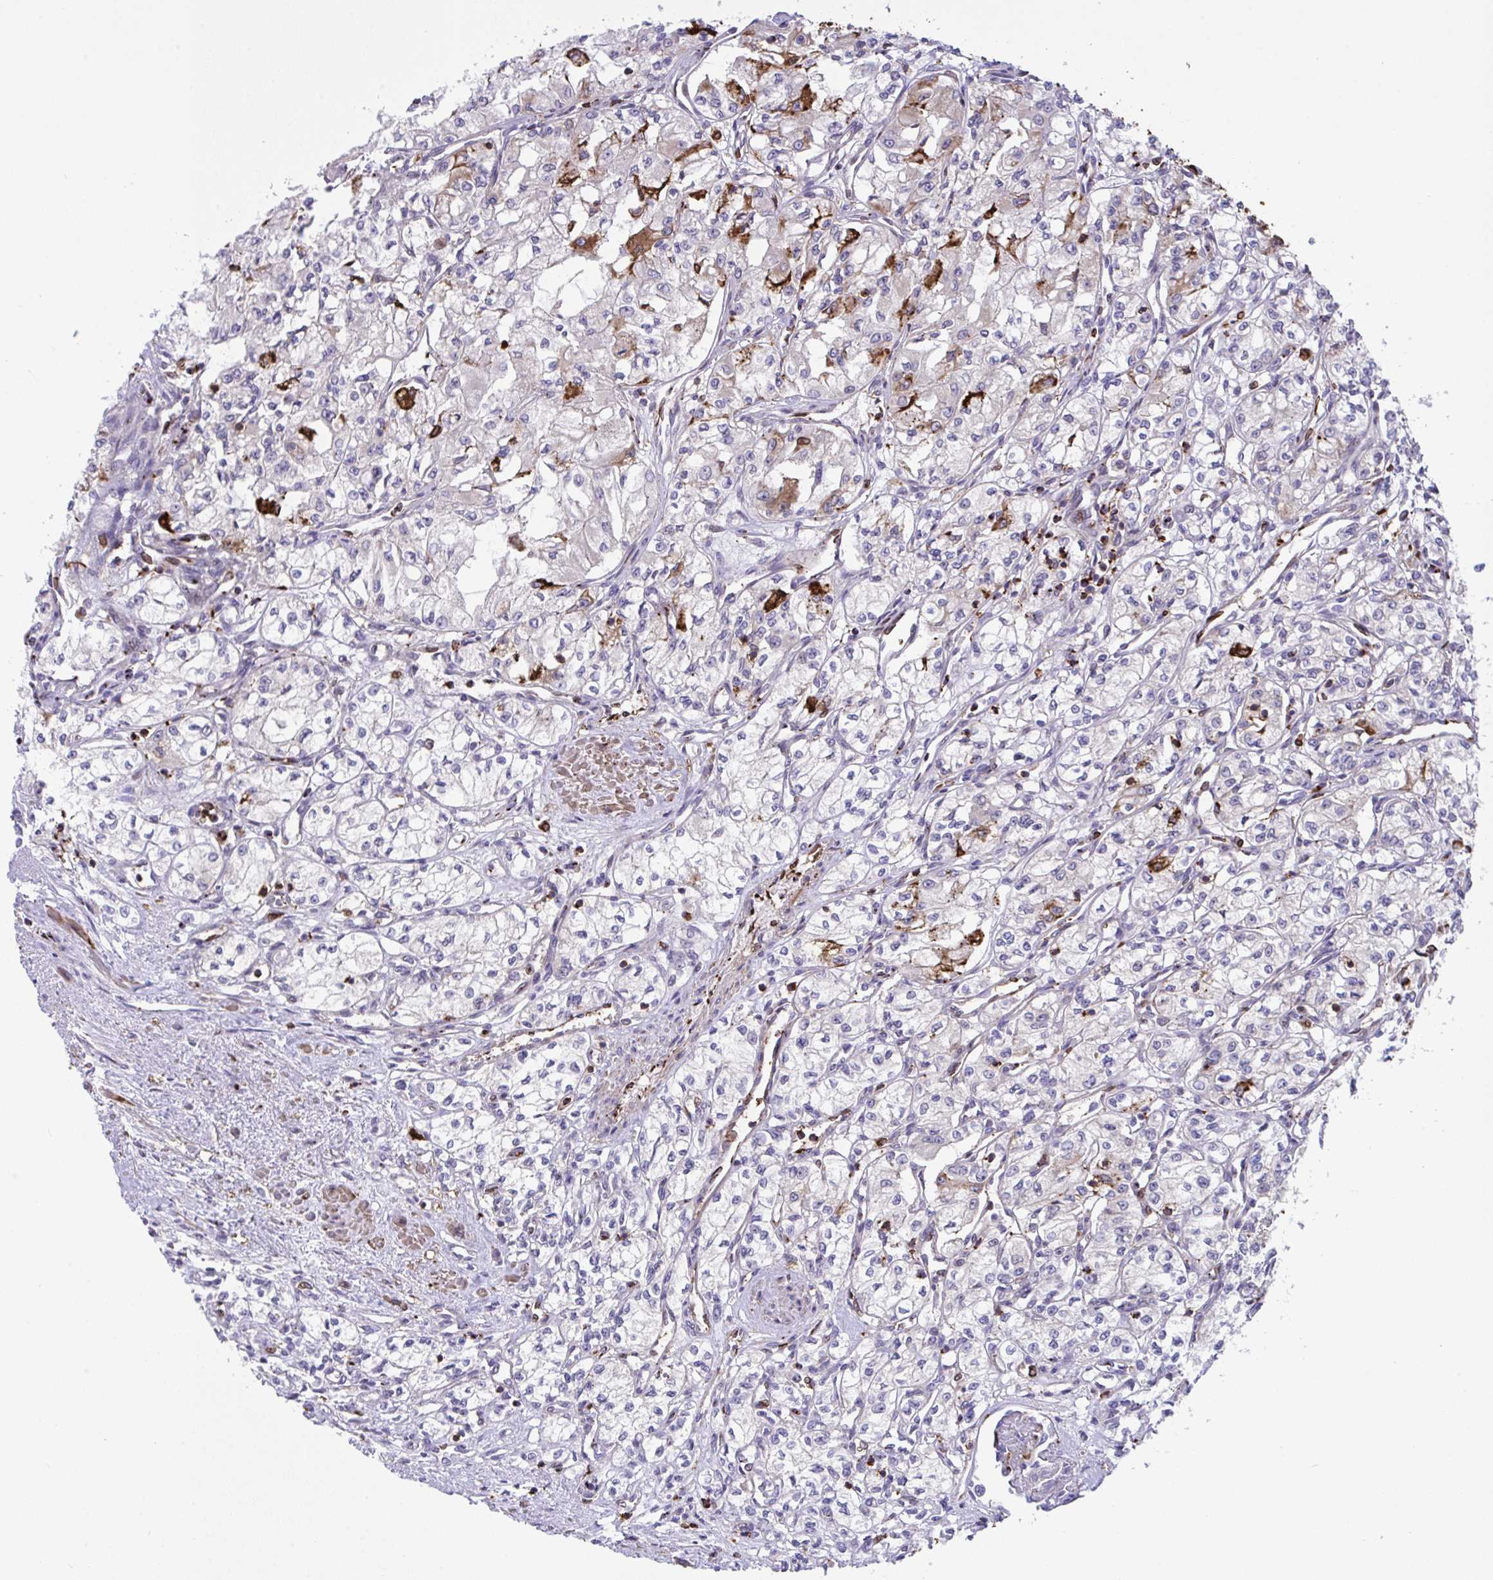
{"staining": {"intensity": "strong", "quantity": "<25%", "location": "cytoplasmic/membranous"}, "tissue": "renal cancer", "cell_type": "Tumor cells", "image_type": "cancer", "snomed": [{"axis": "morphology", "description": "Adenocarcinoma, NOS"}, {"axis": "topography", "description": "Kidney"}], "caption": "High-magnification brightfield microscopy of renal adenocarcinoma stained with DAB (3,3'-diaminobenzidine) (brown) and counterstained with hematoxylin (blue). tumor cells exhibit strong cytoplasmic/membranous positivity is present in about<25% of cells. The staining is performed using DAB brown chromogen to label protein expression. The nuclei are counter-stained blue using hematoxylin.", "gene": "PPIH", "patient": {"sex": "male", "age": 59}}